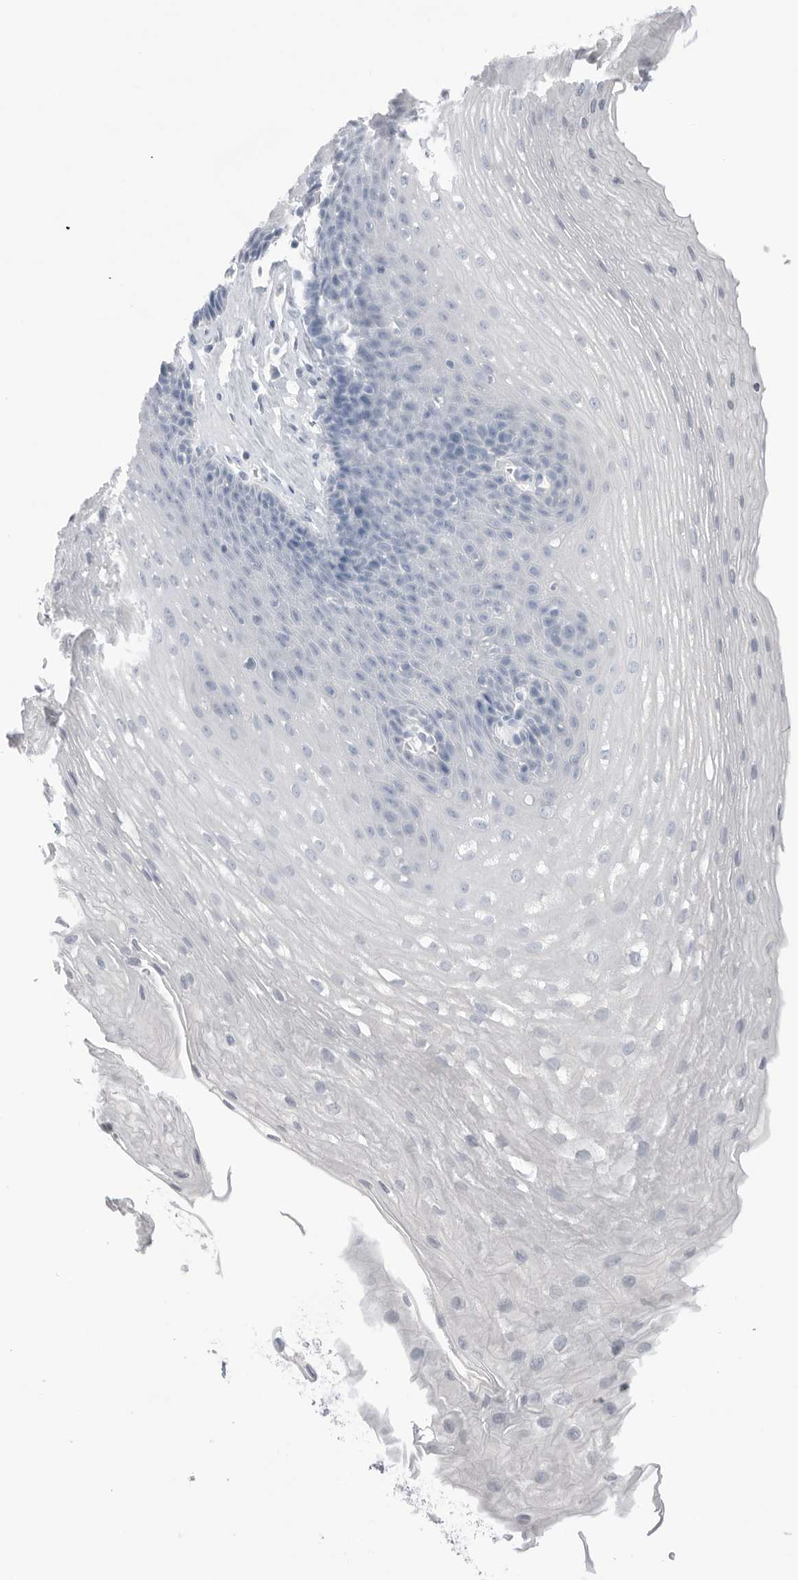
{"staining": {"intensity": "negative", "quantity": "none", "location": "none"}, "tissue": "esophagus", "cell_type": "Squamous epithelial cells", "image_type": "normal", "snomed": [{"axis": "morphology", "description": "Normal tissue, NOS"}, {"axis": "topography", "description": "Esophagus"}], "caption": "Squamous epithelial cells show no significant positivity in benign esophagus. The staining was performed using DAB to visualize the protein expression in brown, while the nuclei were stained in blue with hematoxylin (Magnification: 20x).", "gene": "ABHD12", "patient": {"sex": "female", "age": 66}}